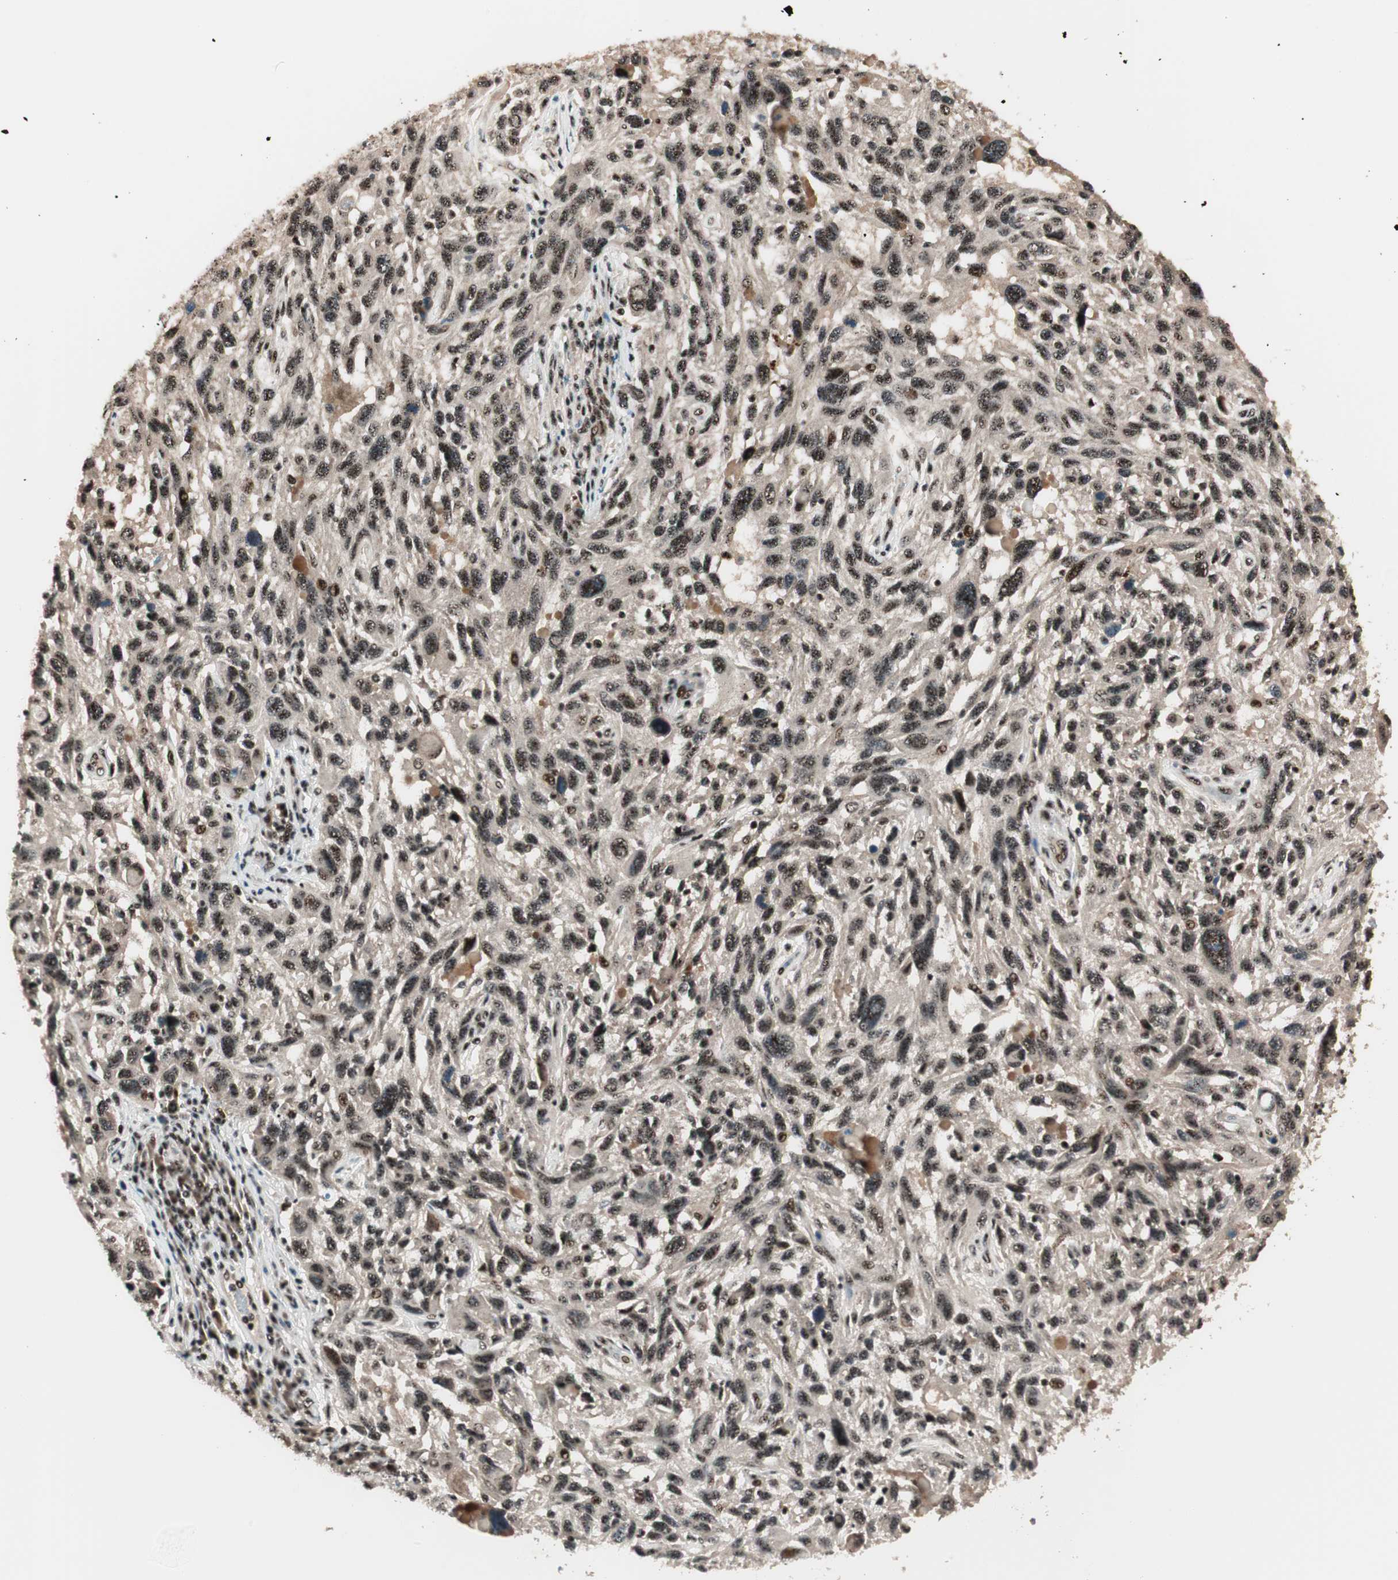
{"staining": {"intensity": "strong", "quantity": ">75%", "location": "nuclear"}, "tissue": "melanoma", "cell_type": "Tumor cells", "image_type": "cancer", "snomed": [{"axis": "morphology", "description": "Malignant melanoma, NOS"}, {"axis": "topography", "description": "Skin"}], "caption": "Tumor cells exhibit high levels of strong nuclear staining in approximately >75% of cells in human melanoma.", "gene": "NR5A2", "patient": {"sex": "male", "age": 53}}